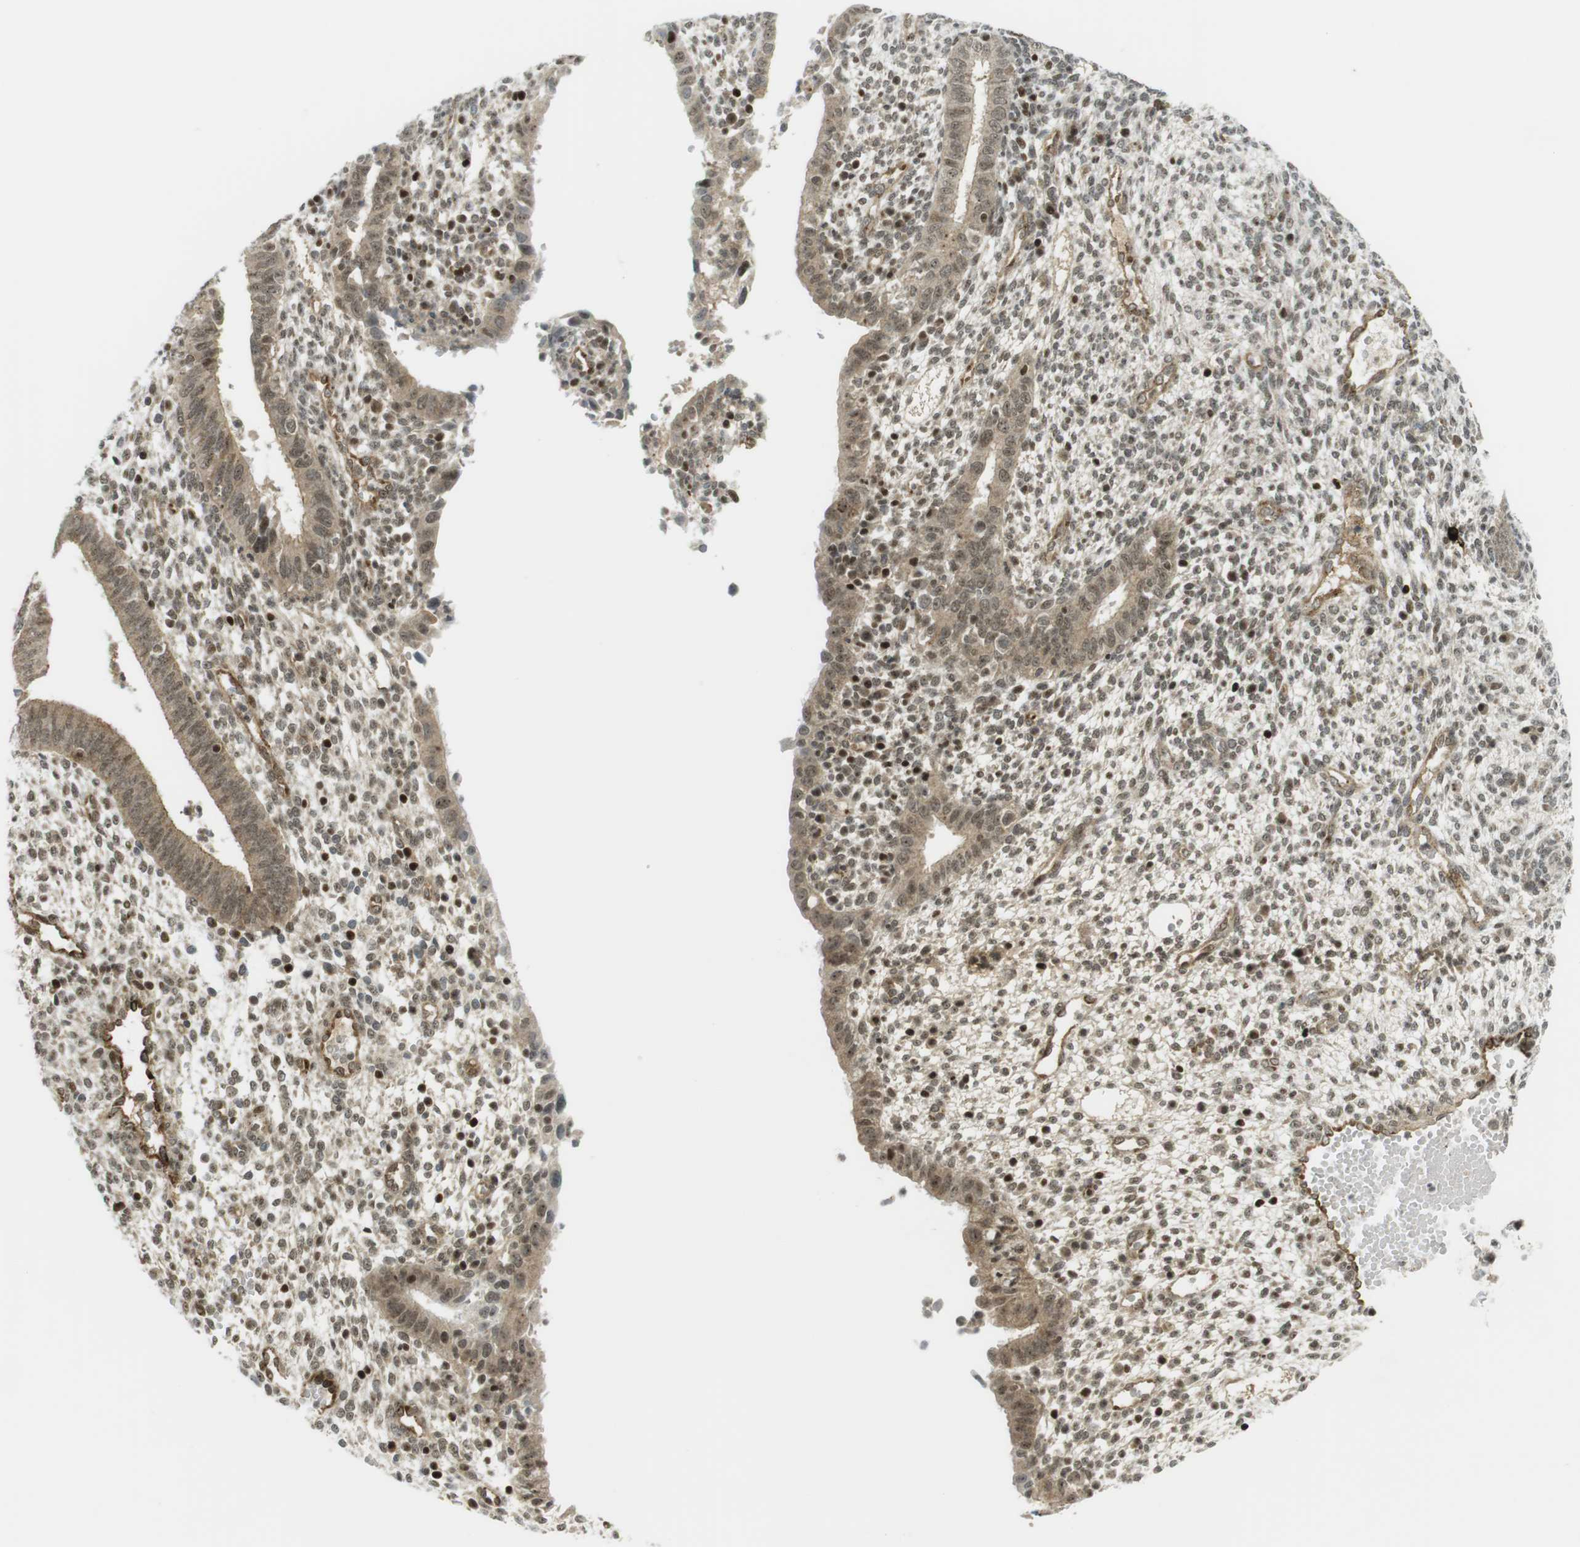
{"staining": {"intensity": "weak", "quantity": ">75%", "location": "cytoplasmic/membranous,nuclear"}, "tissue": "endometrium", "cell_type": "Cells in endometrial stroma", "image_type": "normal", "snomed": [{"axis": "morphology", "description": "Normal tissue, NOS"}, {"axis": "topography", "description": "Endometrium"}], "caption": "Immunohistochemical staining of normal human endometrium exhibits >75% levels of weak cytoplasmic/membranous,nuclear protein expression in approximately >75% of cells in endometrial stroma. The protein is shown in brown color, while the nuclei are stained blue.", "gene": "PPP1R13B", "patient": {"sex": "female", "age": 35}}